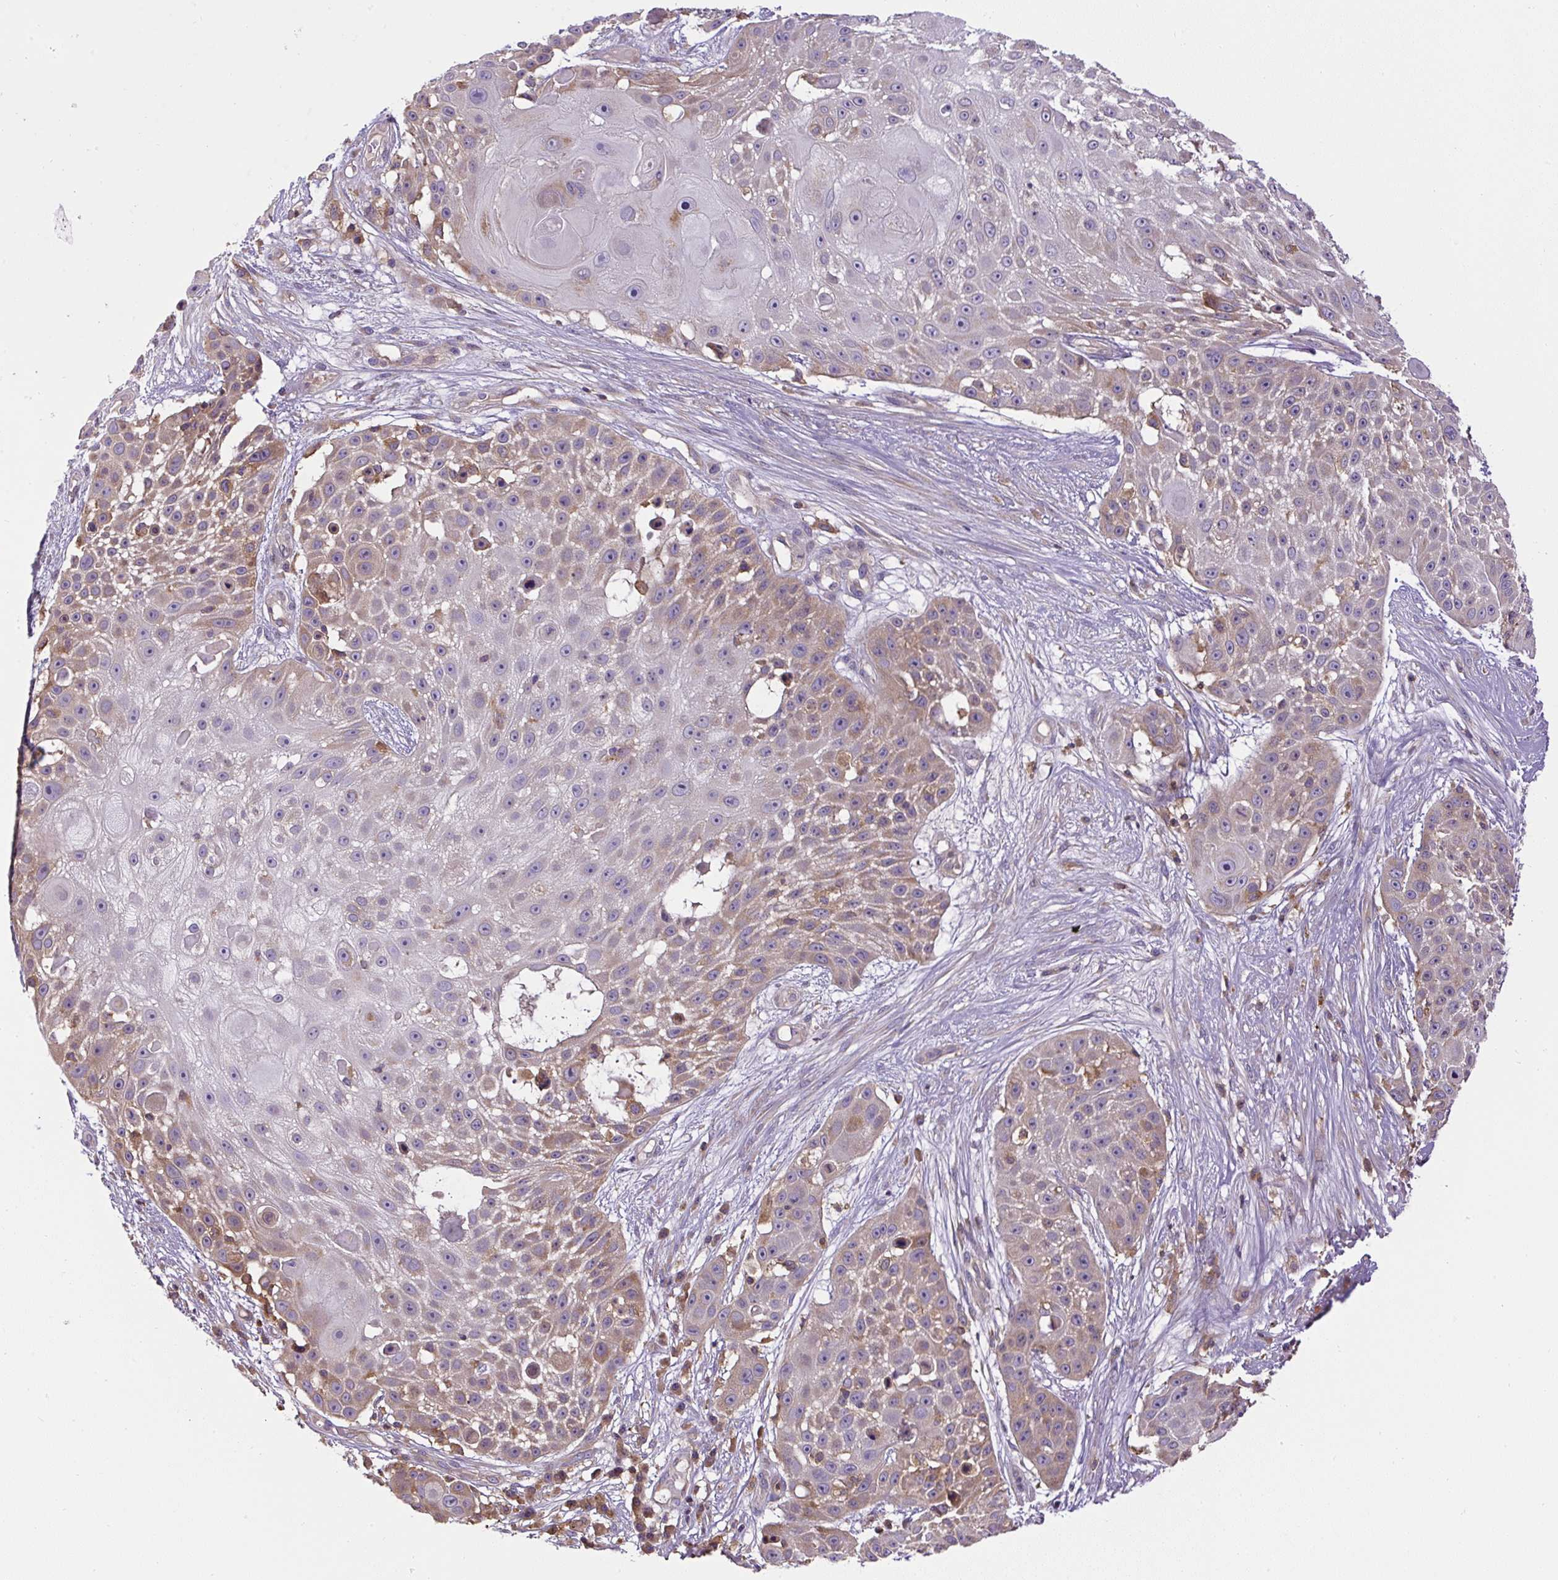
{"staining": {"intensity": "weak", "quantity": "25%-75%", "location": "cytoplasmic/membranous"}, "tissue": "skin cancer", "cell_type": "Tumor cells", "image_type": "cancer", "snomed": [{"axis": "morphology", "description": "Squamous cell carcinoma, NOS"}, {"axis": "topography", "description": "Skin"}], "caption": "Squamous cell carcinoma (skin) stained for a protein displays weak cytoplasmic/membranous positivity in tumor cells.", "gene": "CCDC28A", "patient": {"sex": "female", "age": 86}}